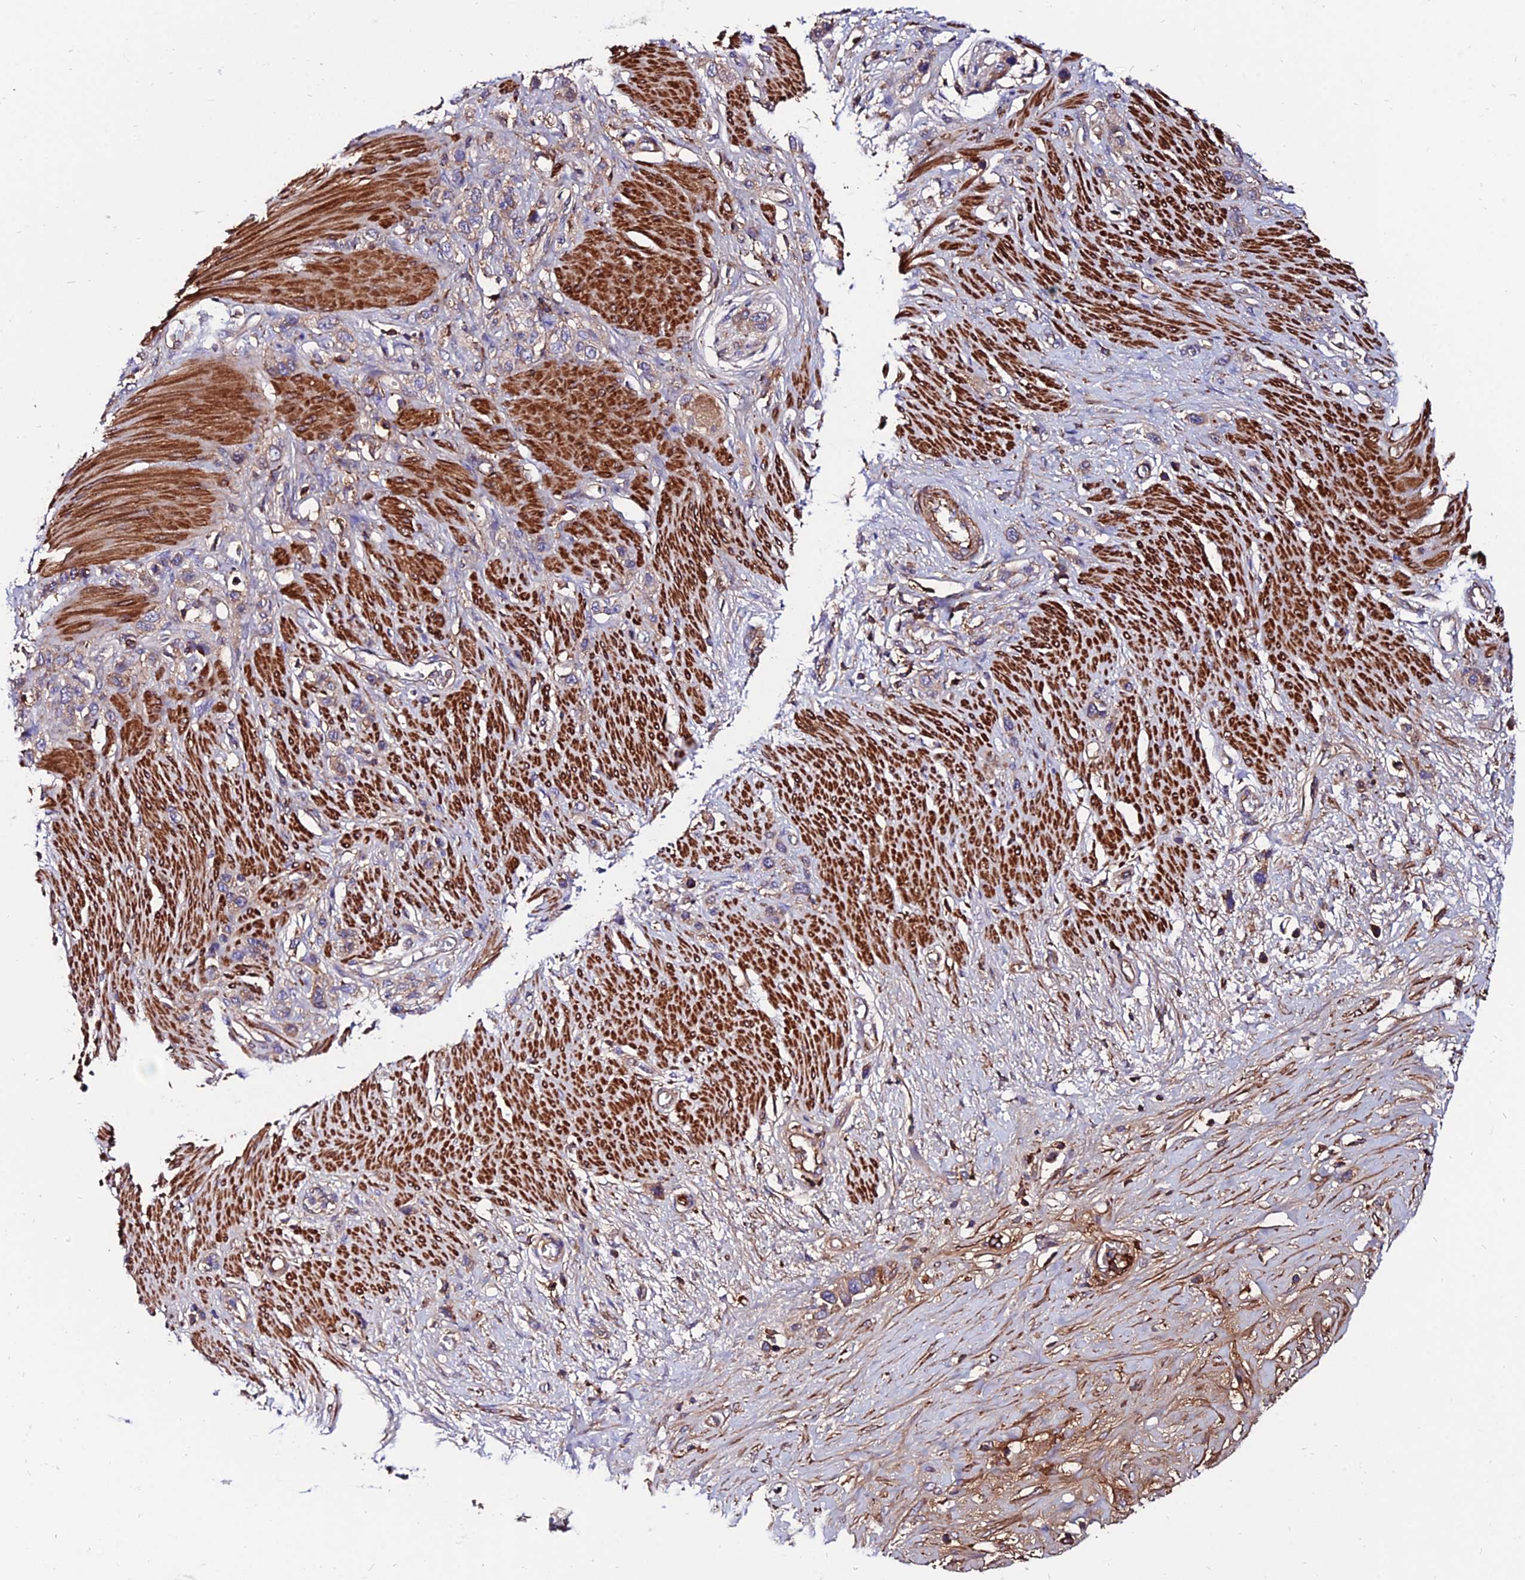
{"staining": {"intensity": "moderate", "quantity": "<25%", "location": "cytoplasmic/membranous"}, "tissue": "stomach cancer", "cell_type": "Tumor cells", "image_type": "cancer", "snomed": [{"axis": "morphology", "description": "Adenocarcinoma, NOS"}, {"axis": "morphology", "description": "Adenocarcinoma, High grade"}, {"axis": "topography", "description": "Stomach, upper"}, {"axis": "topography", "description": "Stomach, lower"}], "caption": "Protein expression analysis of human high-grade adenocarcinoma (stomach) reveals moderate cytoplasmic/membranous expression in about <25% of tumor cells. (brown staining indicates protein expression, while blue staining denotes nuclei).", "gene": "PYM1", "patient": {"sex": "female", "age": 65}}